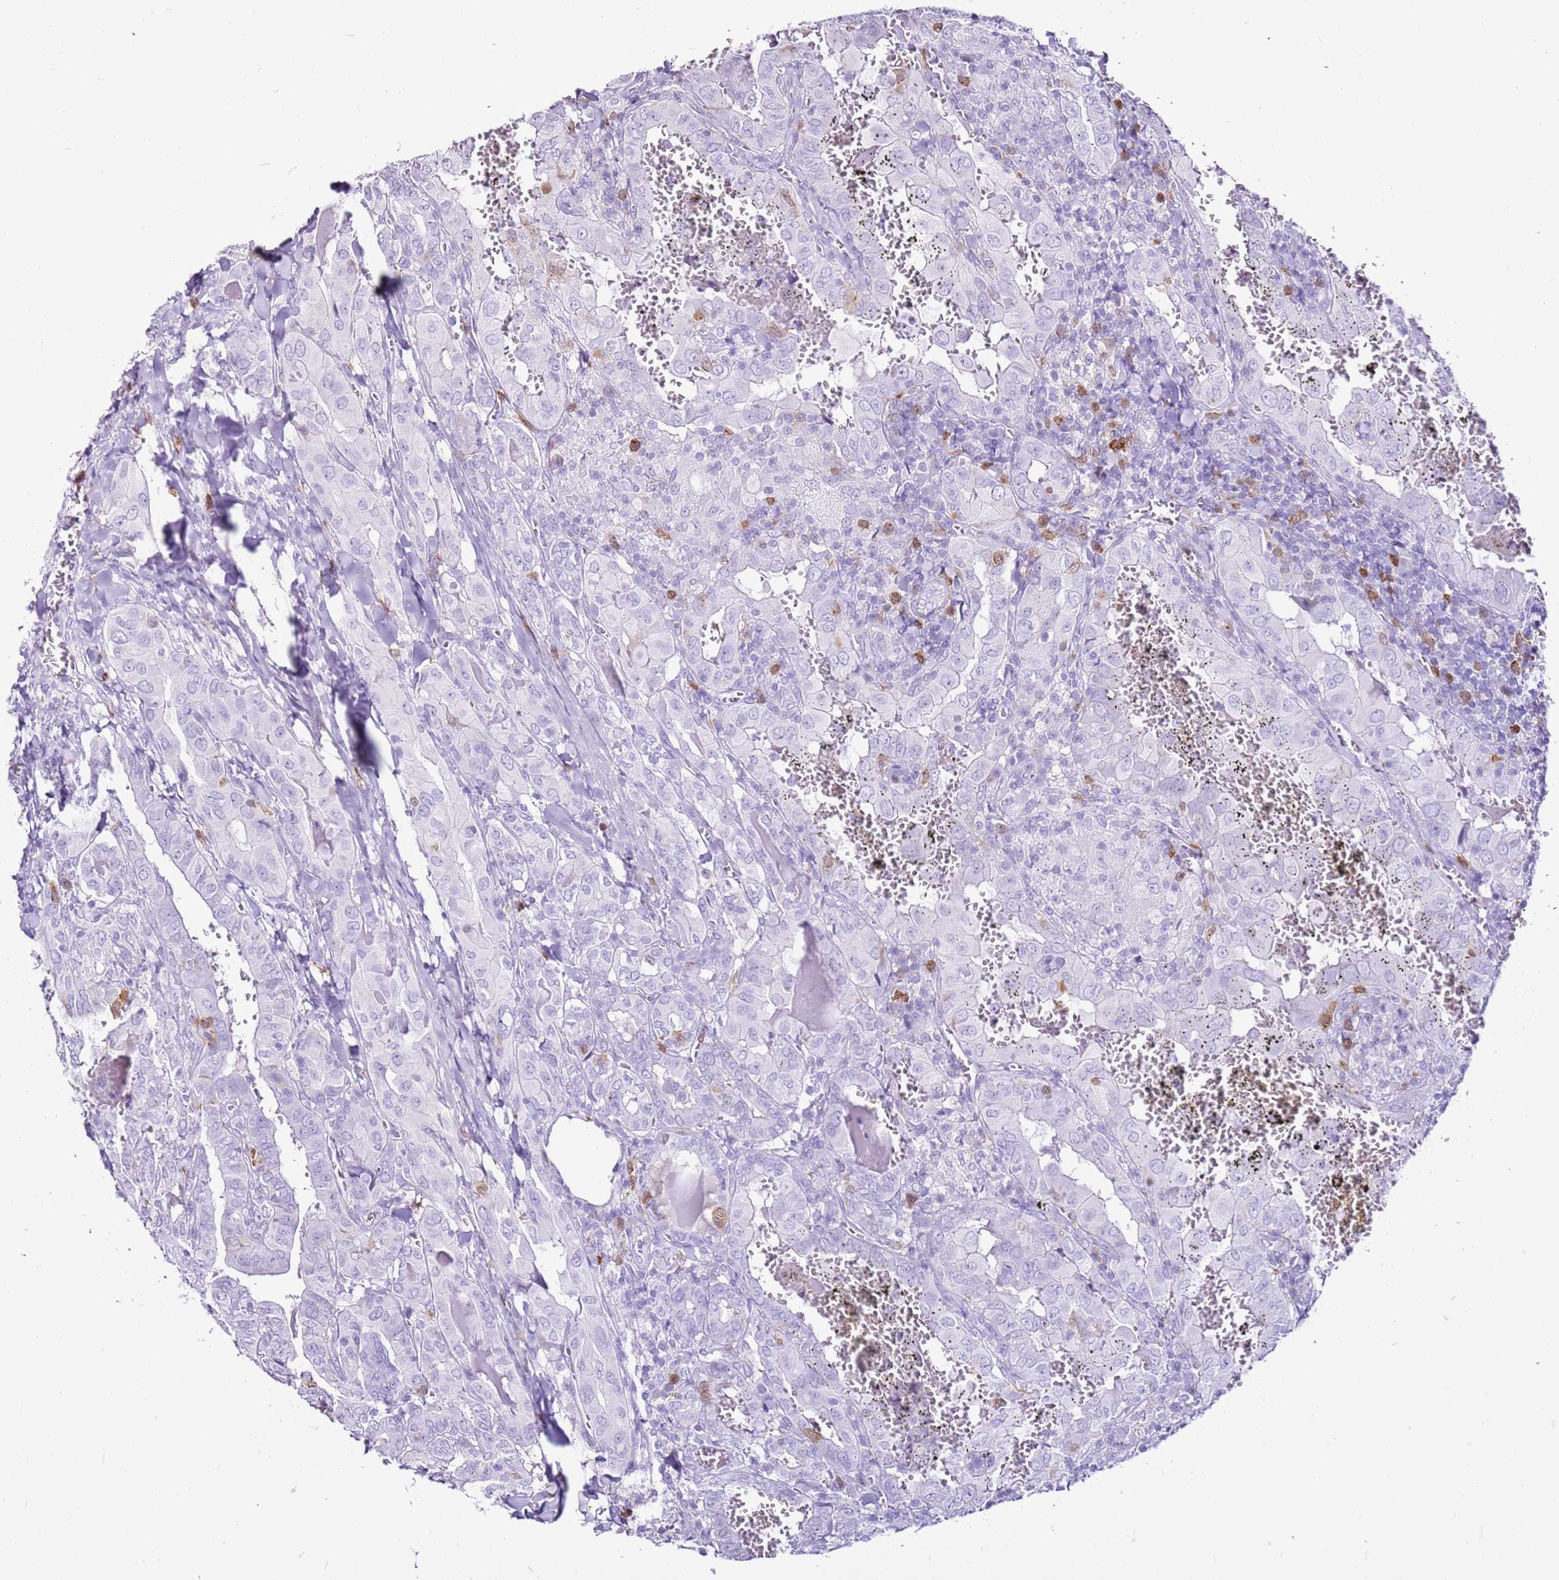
{"staining": {"intensity": "moderate", "quantity": "<25%", "location": "cytoplasmic/membranous"}, "tissue": "thyroid cancer", "cell_type": "Tumor cells", "image_type": "cancer", "snomed": [{"axis": "morphology", "description": "Papillary adenocarcinoma, NOS"}, {"axis": "topography", "description": "Thyroid gland"}], "caption": "Moderate cytoplasmic/membranous protein positivity is seen in approximately <25% of tumor cells in thyroid cancer (papillary adenocarcinoma).", "gene": "SPC25", "patient": {"sex": "female", "age": 72}}